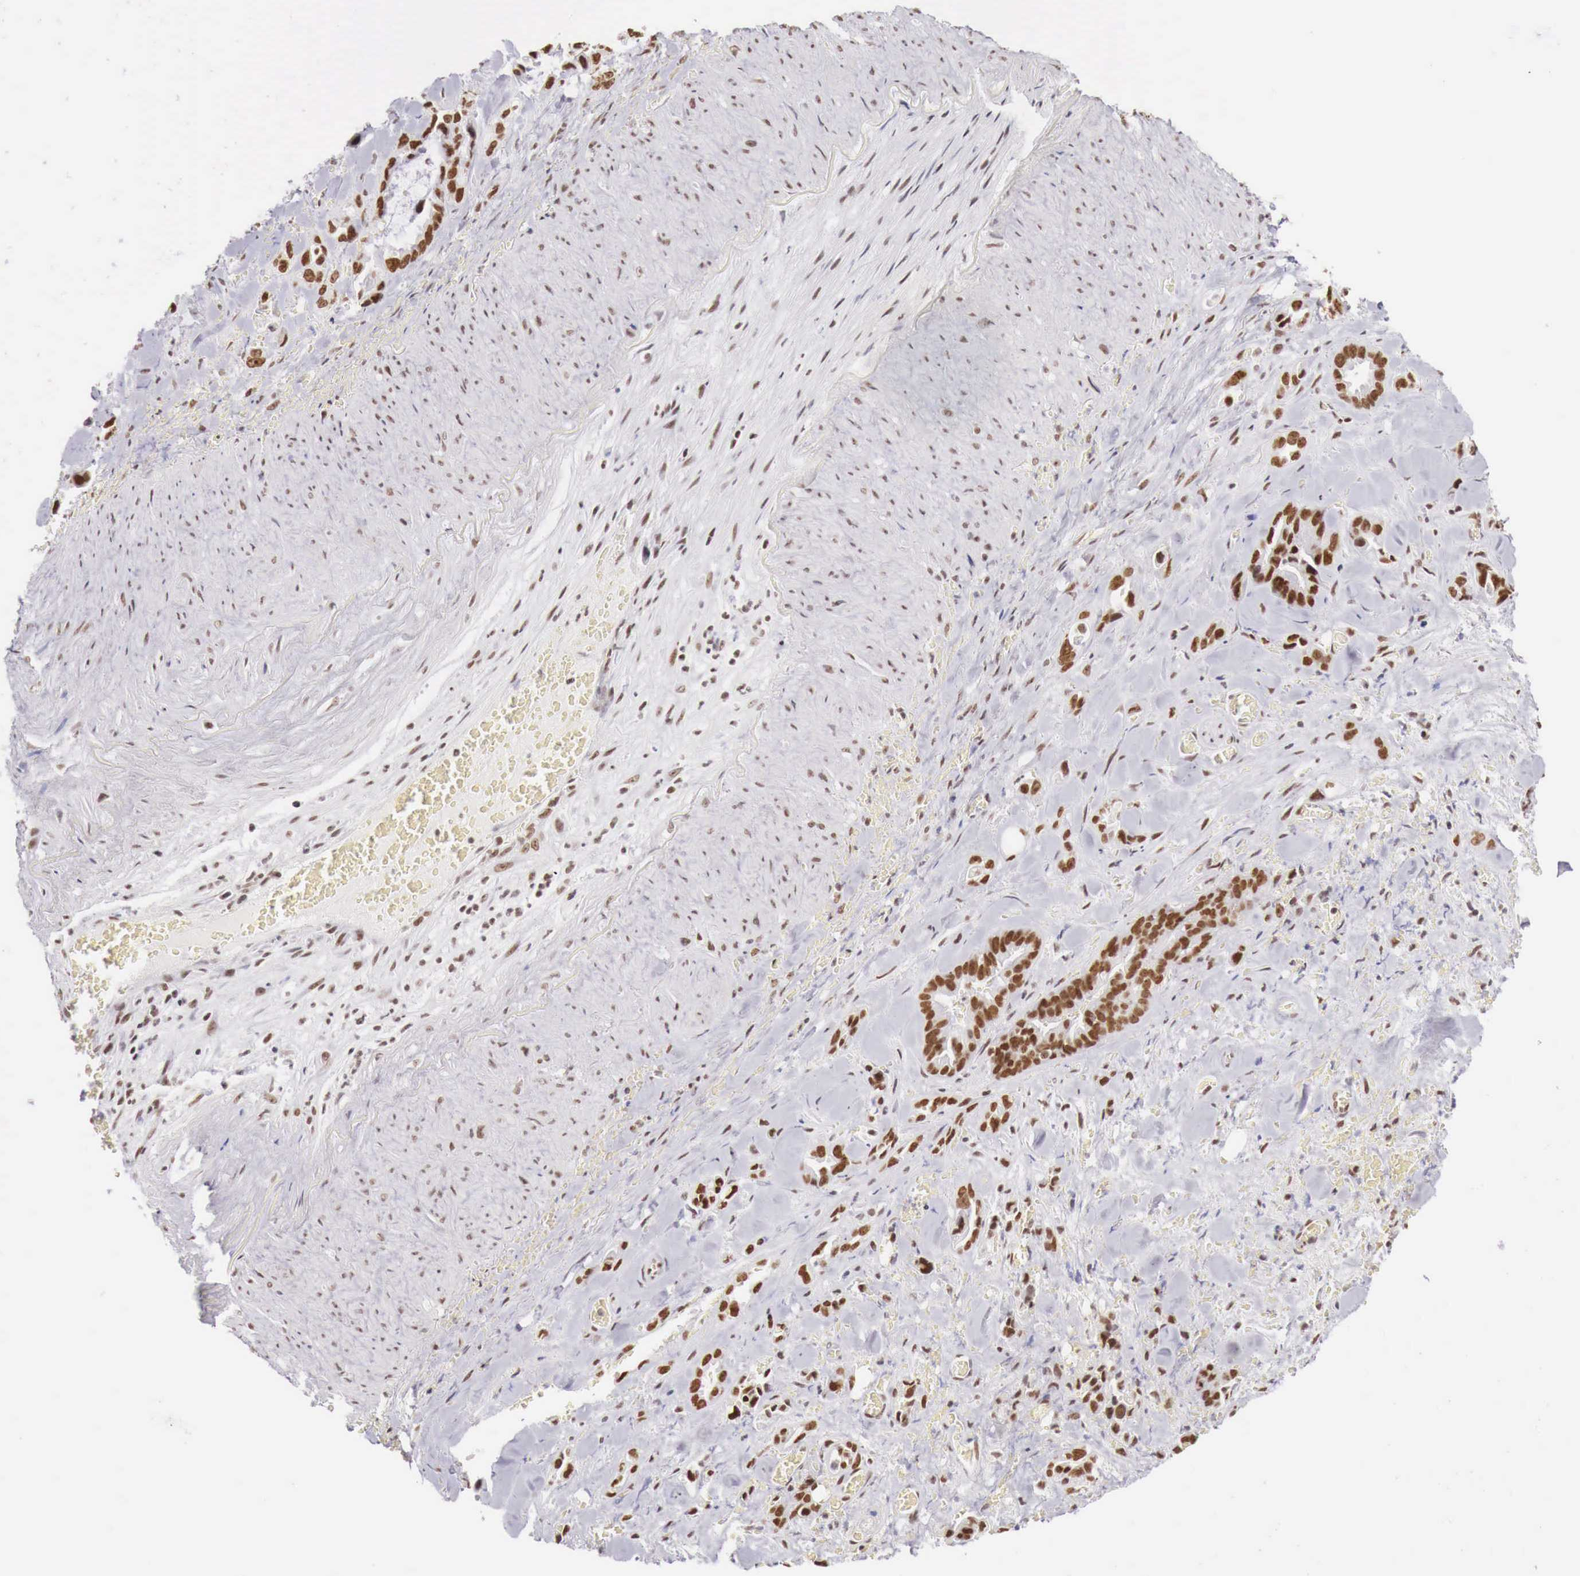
{"staining": {"intensity": "moderate", "quantity": "25%-75%", "location": "nuclear"}, "tissue": "pancreatic cancer", "cell_type": "Tumor cells", "image_type": "cancer", "snomed": [{"axis": "morphology", "description": "Adenocarcinoma, NOS"}, {"axis": "topography", "description": "Pancreas"}], "caption": "Pancreatic cancer stained with DAB immunohistochemistry (IHC) exhibits medium levels of moderate nuclear expression in about 25%-75% of tumor cells.", "gene": "PHF14", "patient": {"sex": "male", "age": 69}}